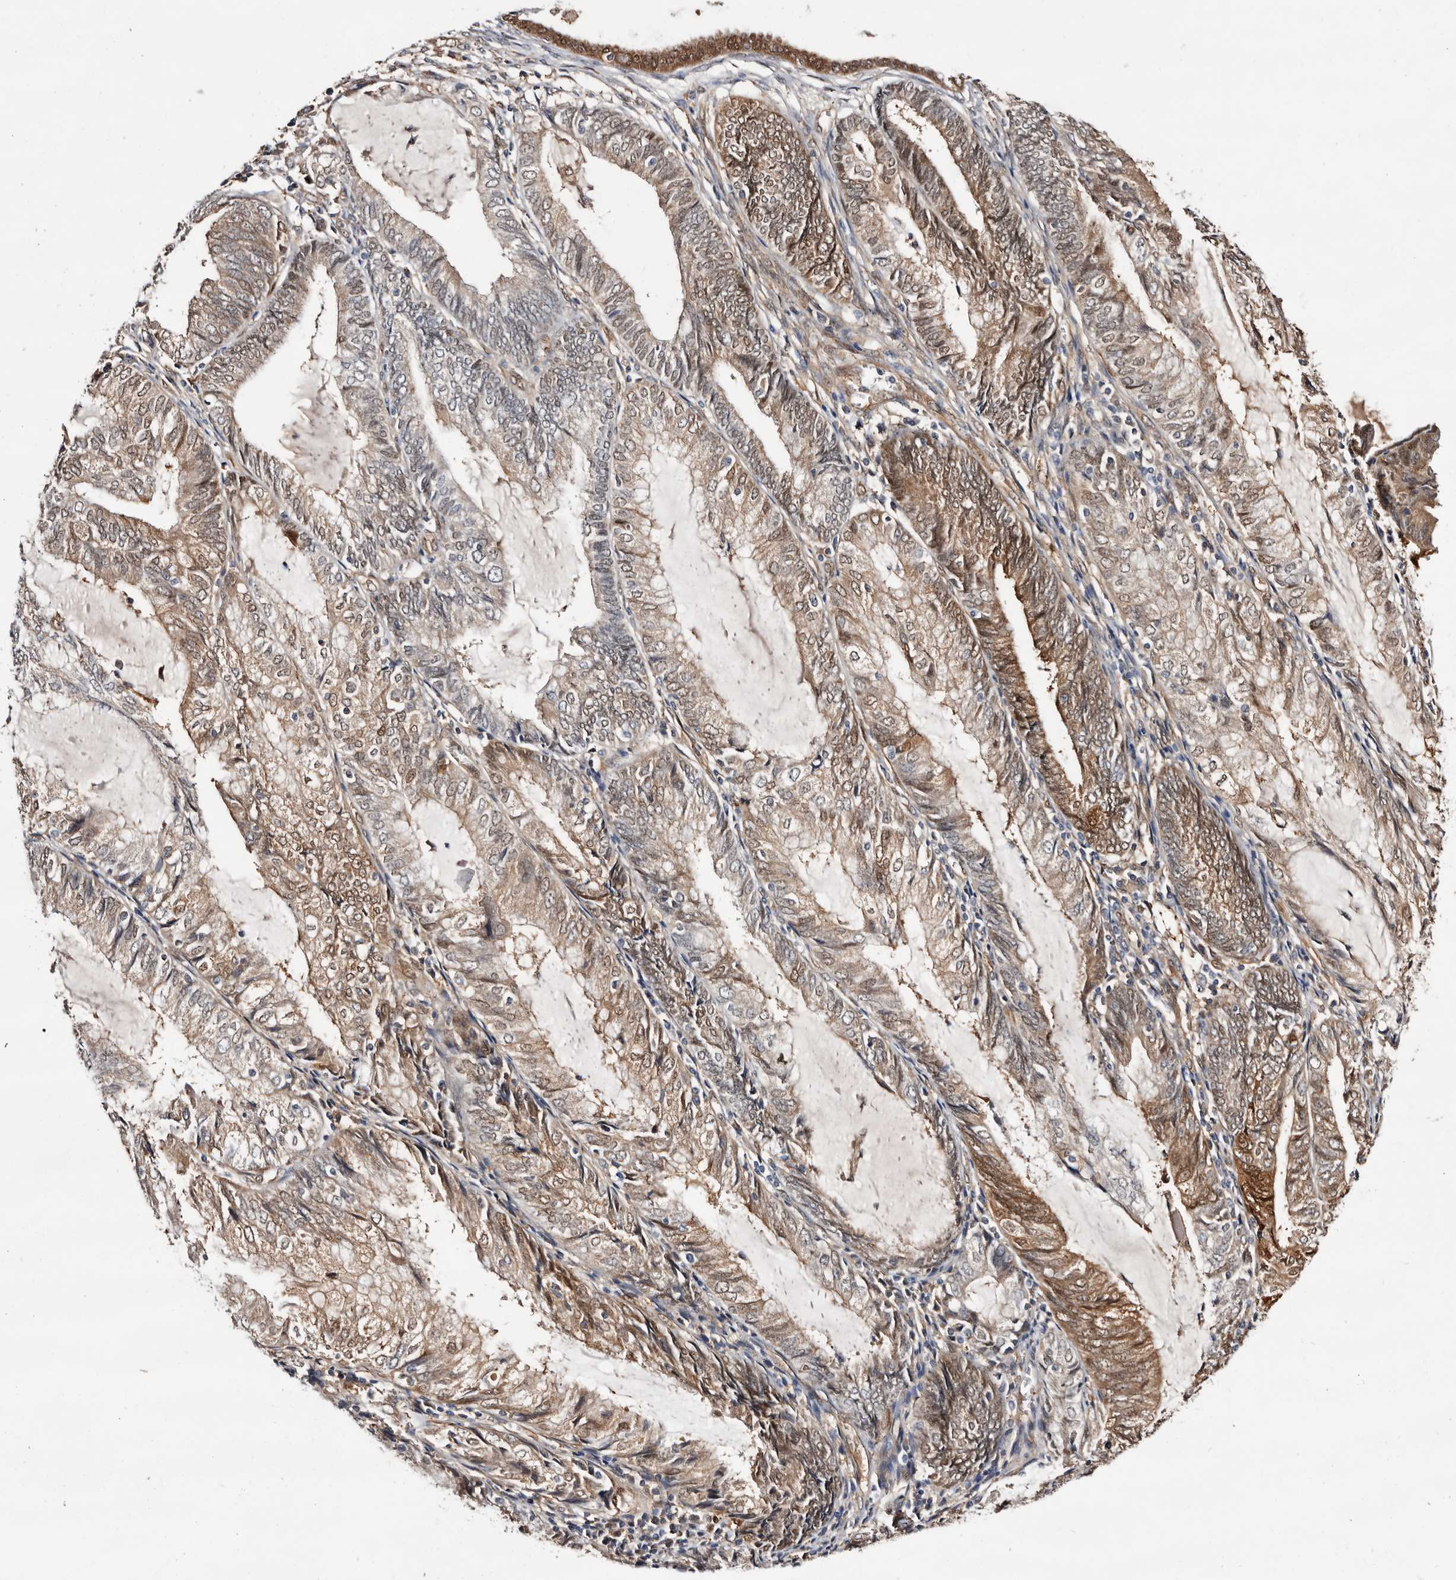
{"staining": {"intensity": "moderate", "quantity": "25%-75%", "location": "cytoplasmic/membranous,nuclear"}, "tissue": "endometrial cancer", "cell_type": "Tumor cells", "image_type": "cancer", "snomed": [{"axis": "morphology", "description": "Adenocarcinoma, NOS"}, {"axis": "topography", "description": "Endometrium"}], "caption": "Approximately 25%-75% of tumor cells in endometrial cancer (adenocarcinoma) demonstrate moderate cytoplasmic/membranous and nuclear protein expression as visualized by brown immunohistochemical staining.", "gene": "TP53I3", "patient": {"sex": "female", "age": 81}}